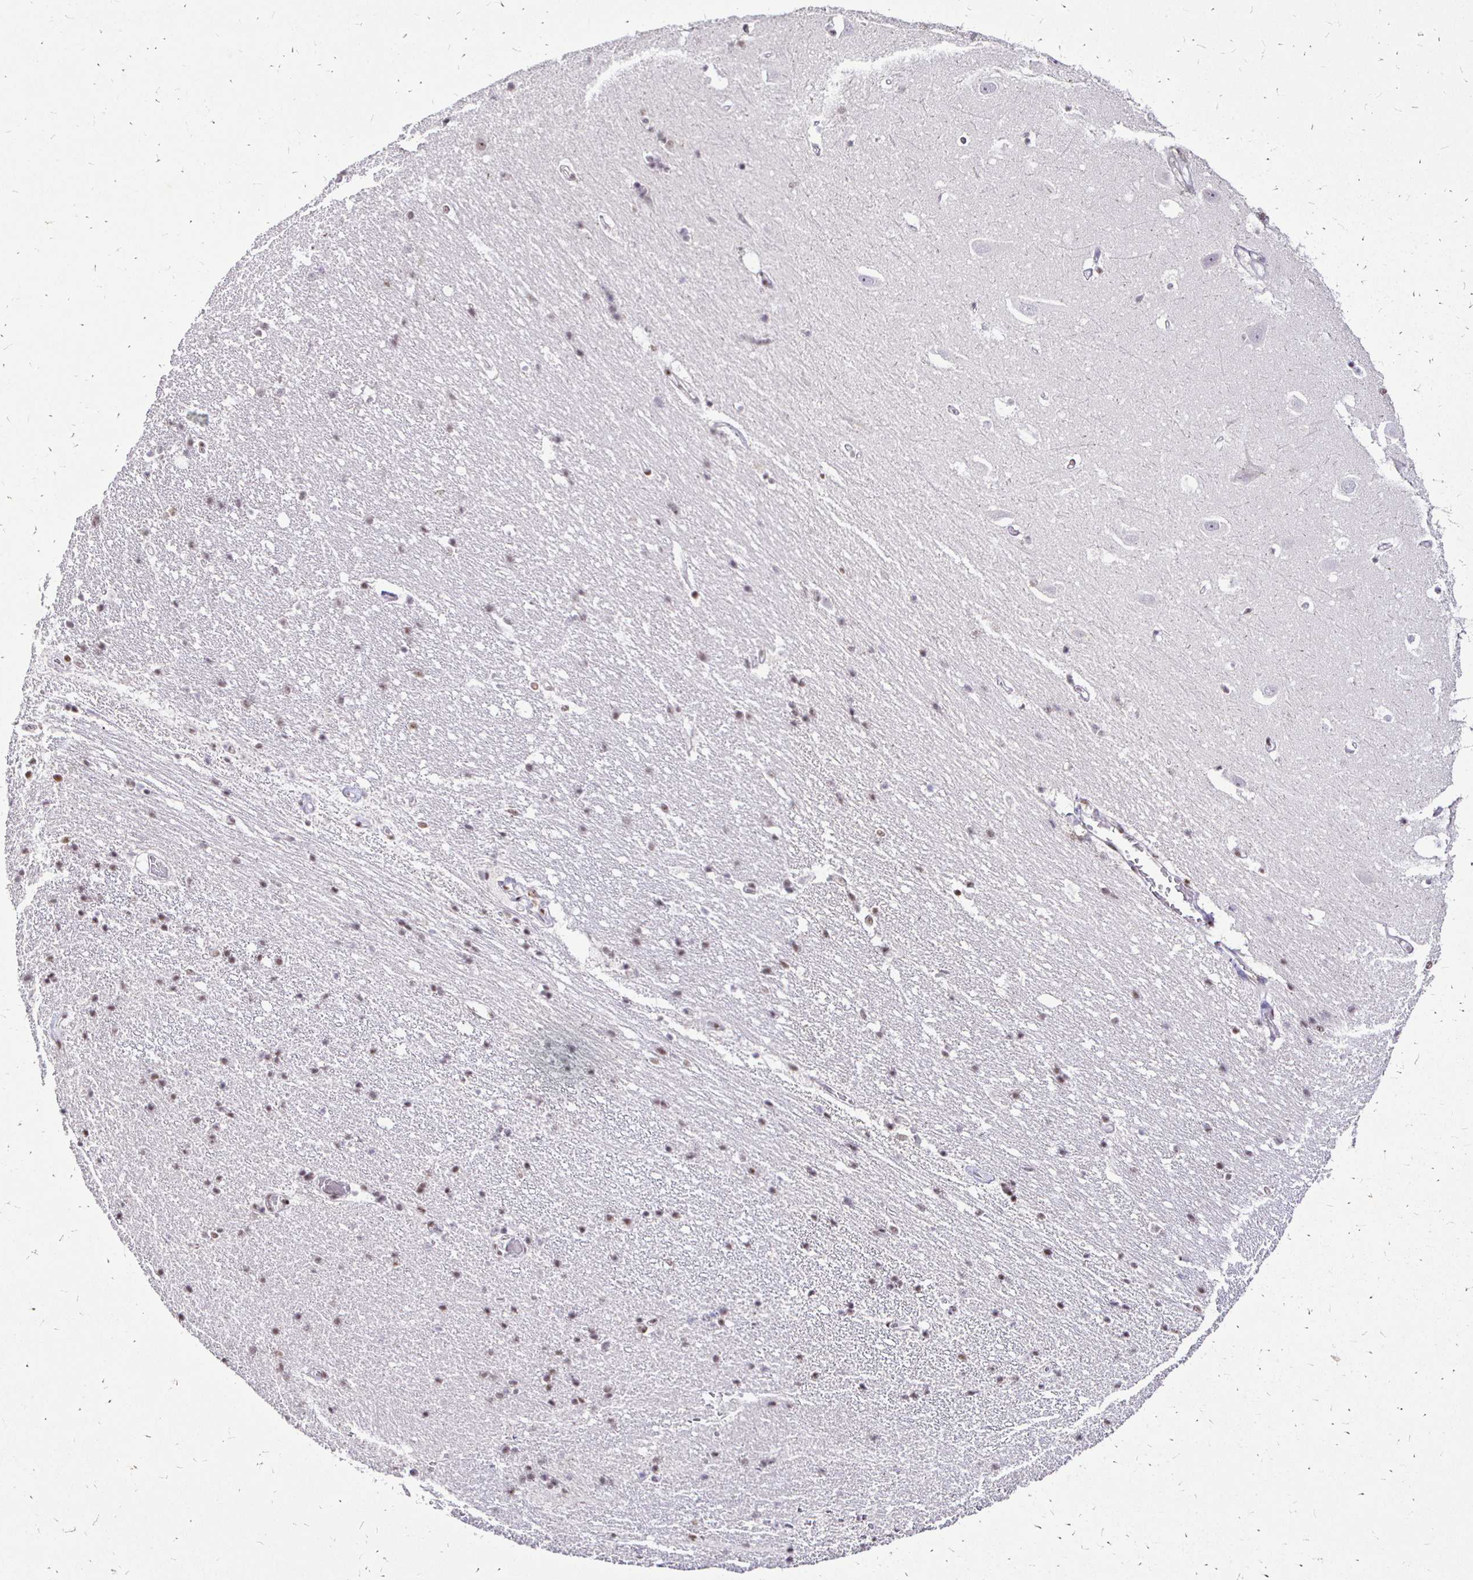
{"staining": {"intensity": "weak", "quantity": "25%-75%", "location": "nuclear"}, "tissue": "hippocampus", "cell_type": "Glial cells", "image_type": "normal", "snomed": [{"axis": "morphology", "description": "Normal tissue, NOS"}, {"axis": "topography", "description": "Hippocampus"}], "caption": "The histopathology image shows a brown stain indicating the presence of a protein in the nuclear of glial cells in hippocampus.", "gene": "SIN3A", "patient": {"sex": "male", "age": 63}}